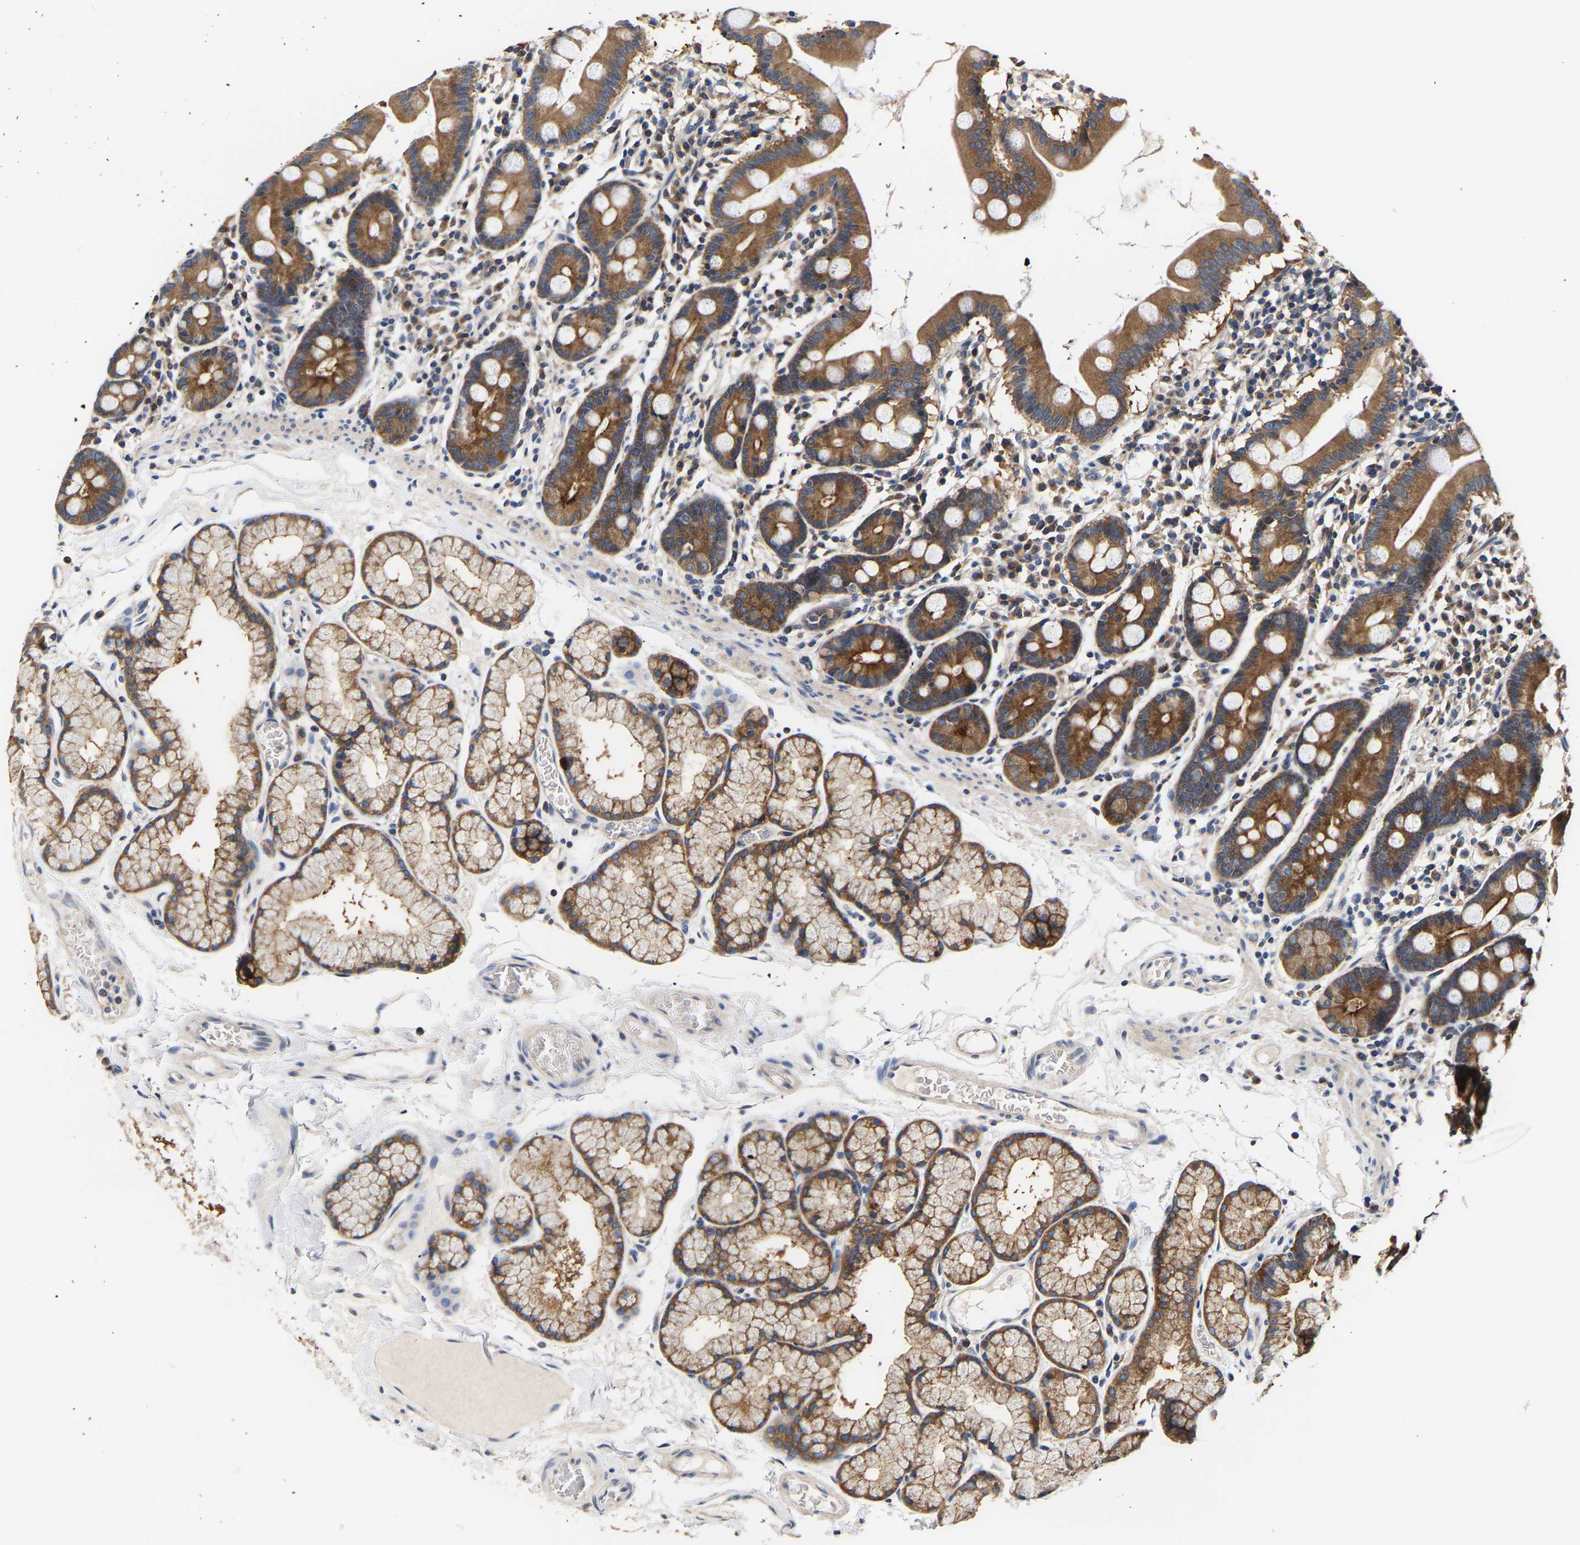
{"staining": {"intensity": "moderate", "quantity": ">75%", "location": "cytoplasmic/membranous"}, "tissue": "duodenum", "cell_type": "Glandular cells", "image_type": "normal", "snomed": [{"axis": "morphology", "description": "Normal tissue, NOS"}, {"axis": "topography", "description": "Duodenum"}], "caption": "Approximately >75% of glandular cells in unremarkable human duodenum reveal moderate cytoplasmic/membranous protein staining as visualized by brown immunohistochemical staining.", "gene": "LRBA", "patient": {"sex": "male", "age": 50}}